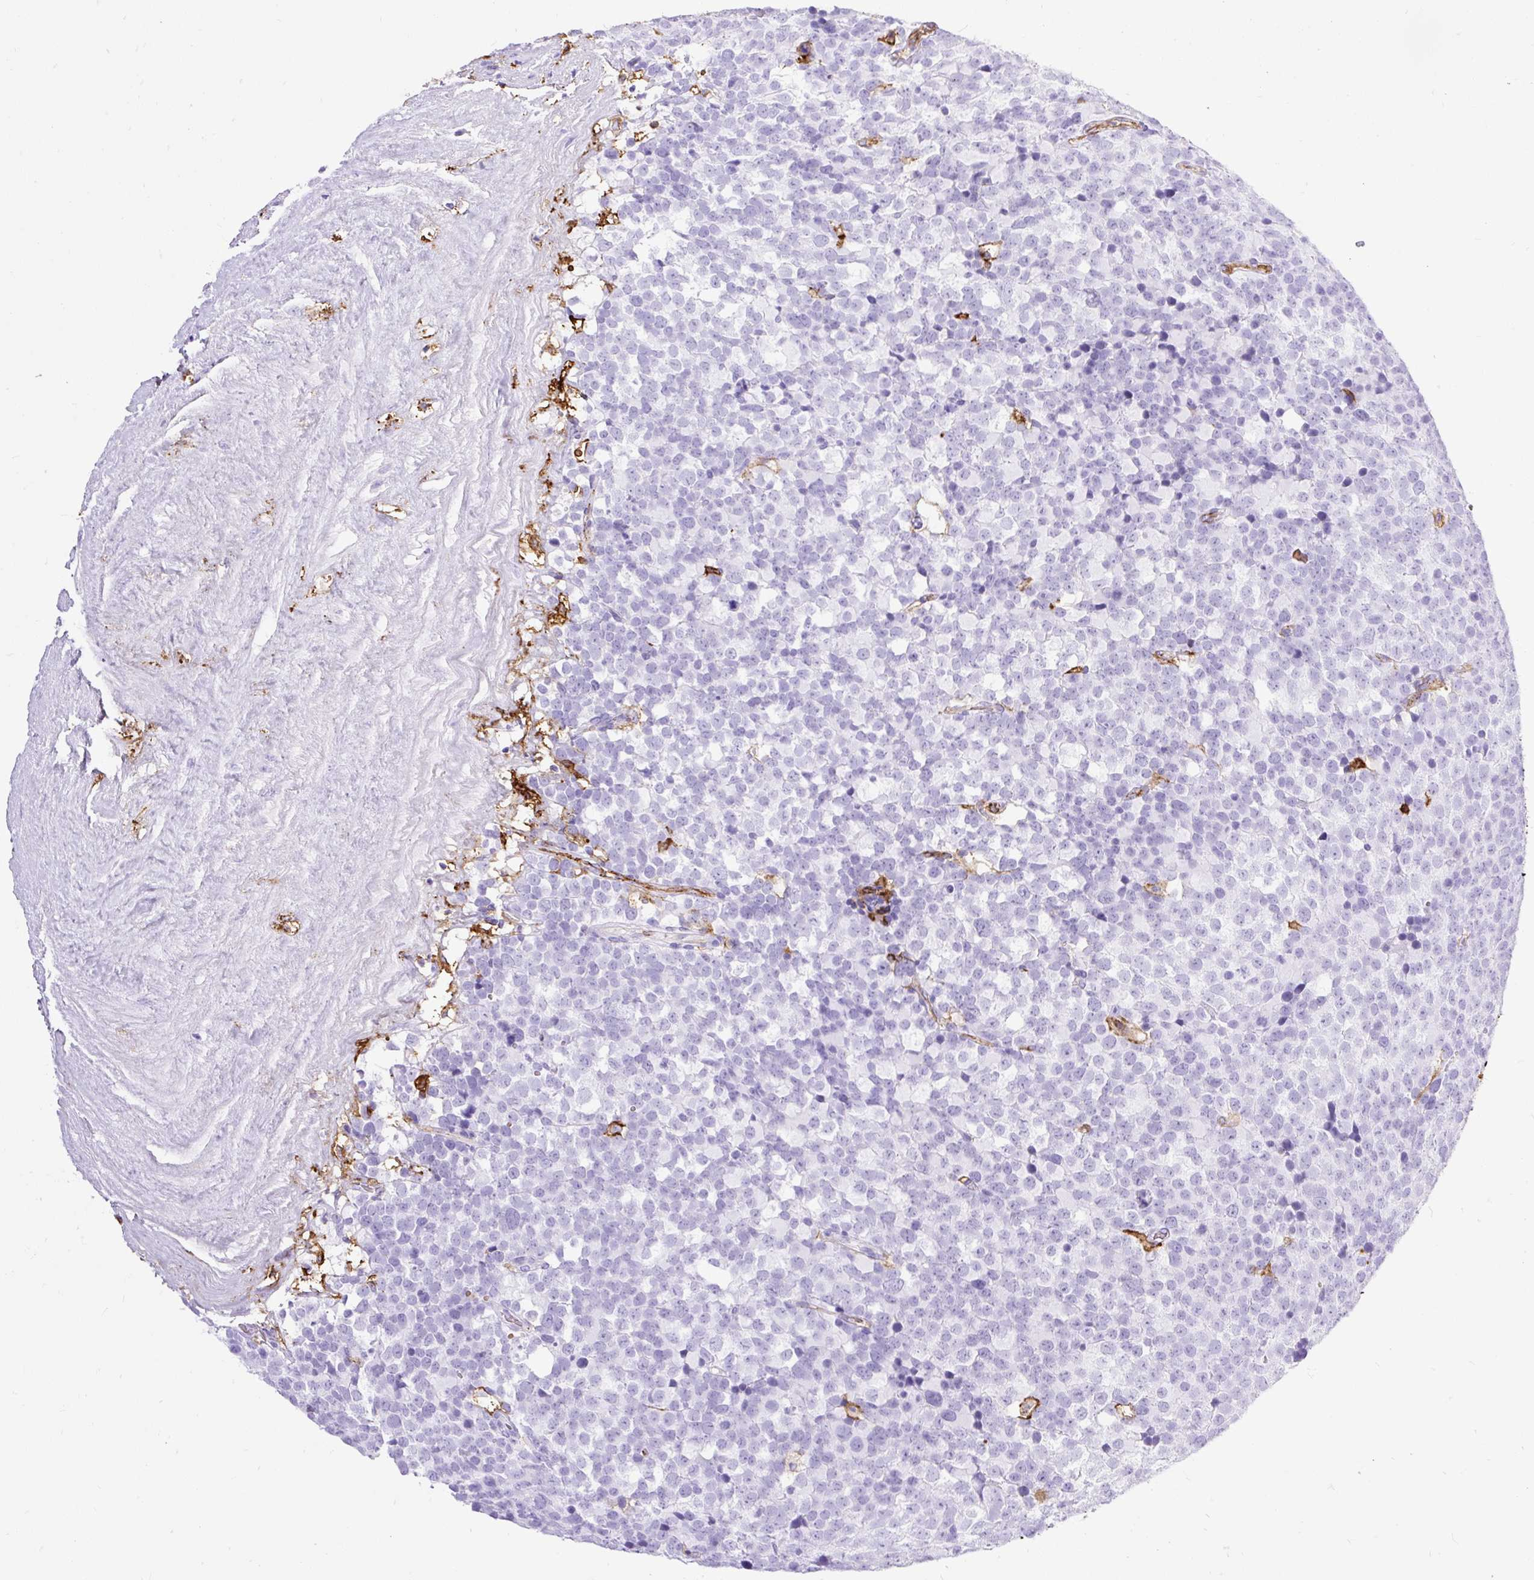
{"staining": {"intensity": "negative", "quantity": "none", "location": "none"}, "tissue": "testis cancer", "cell_type": "Tumor cells", "image_type": "cancer", "snomed": [{"axis": "morphology", "description": "Seminoma, NOS"}, {"axis": "topography", "description": "Testis"}], "caption": "A histopathology image of human testis seminoma is negative for staining in tumor cells.", "gene": "HLA-DRA", "patient": {"sex": "male", "age": 71}}